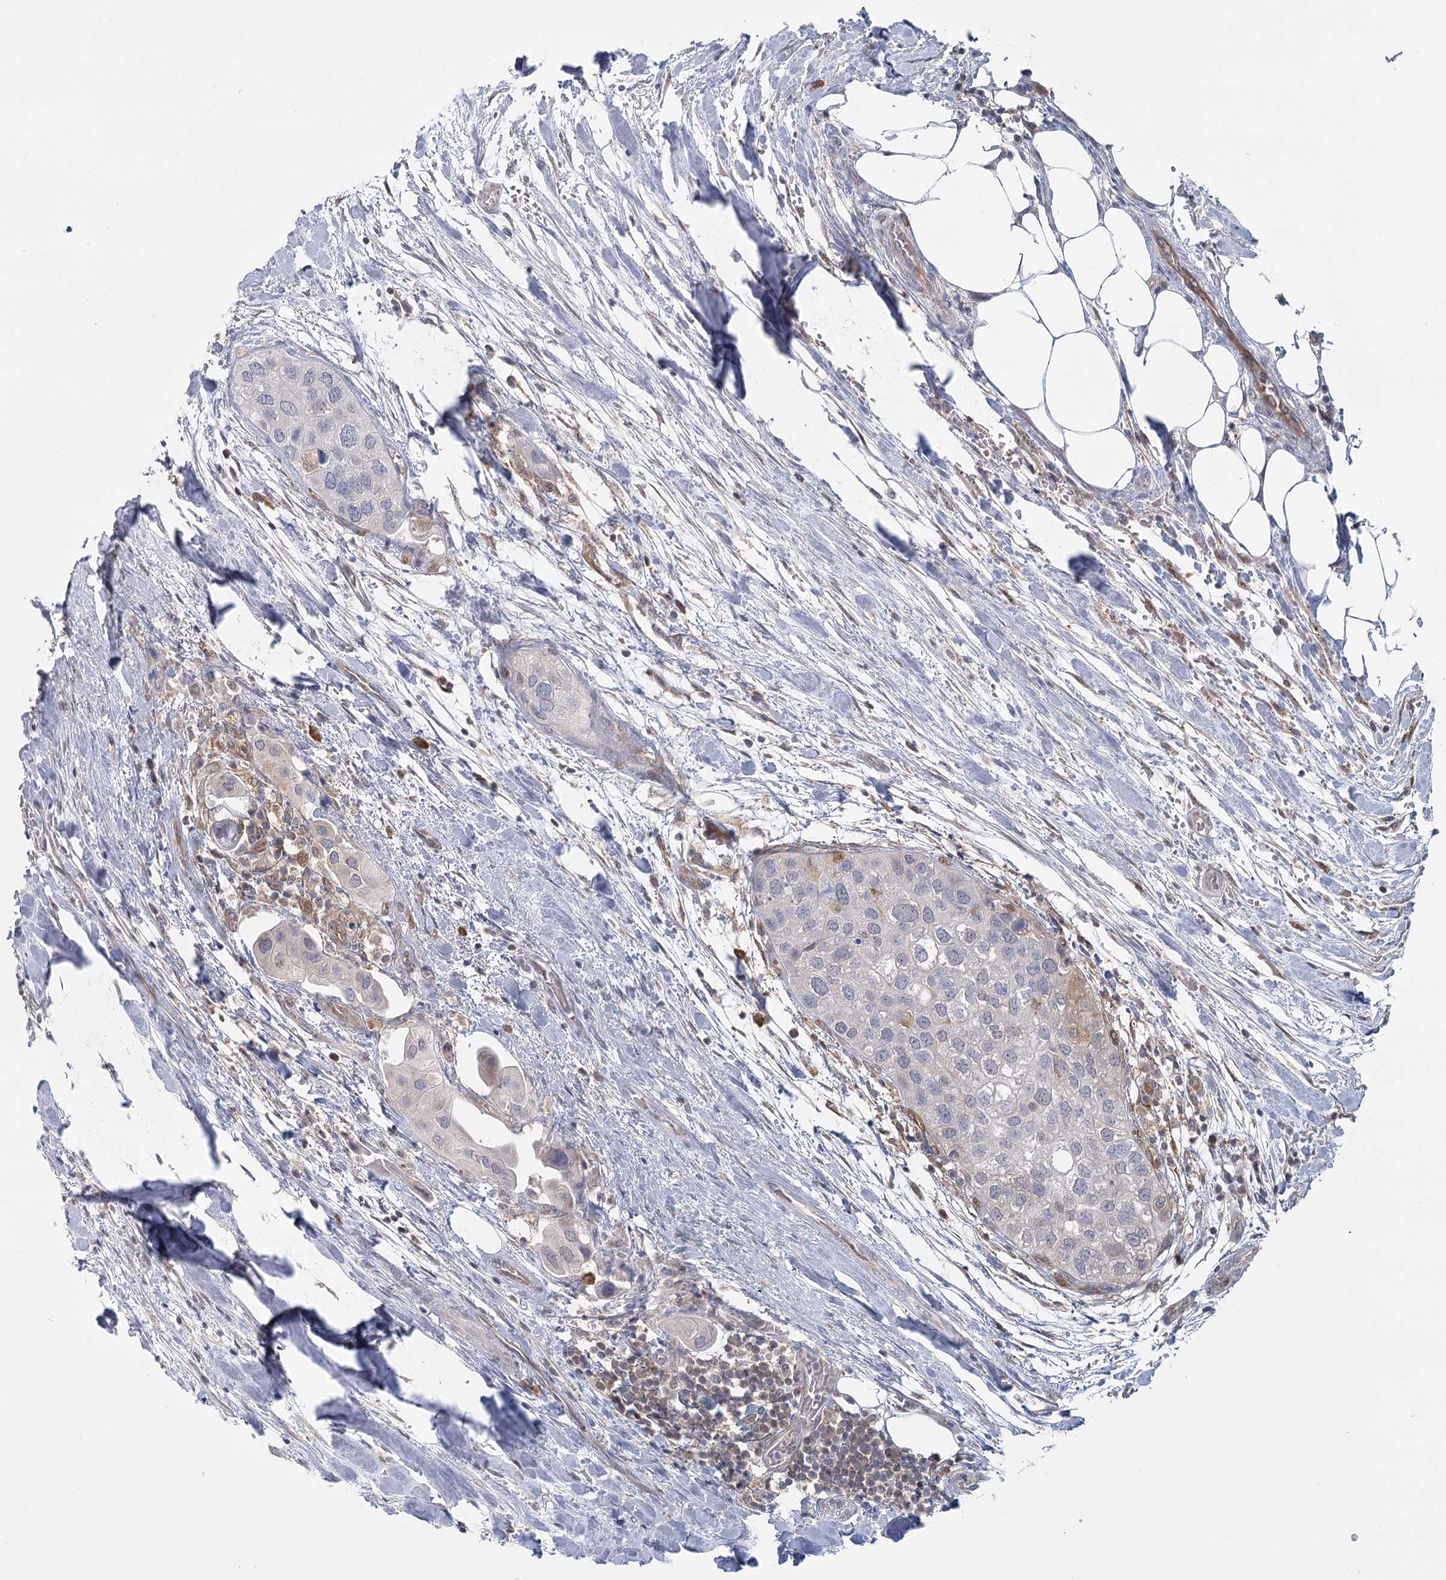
{"staining": {"intensity": "negative", "quantity": "none", "location": "none"}, "tissue": "urothelial cancer", "cell_type": "Tumor cells", "image_type": "cancer", "snomed": [{"axis": "morphology", "description": "Urothelial carcinoma, High grade"}, {"axis": "topography", "description": "Urinary bladder"}], "caption": "The IHC micrograph has no significant positivity in tumor cells of high-grade urothelial carcinoma tissue.", "gene": "USP11", "patient": {"sex": "male", "age": 64}}